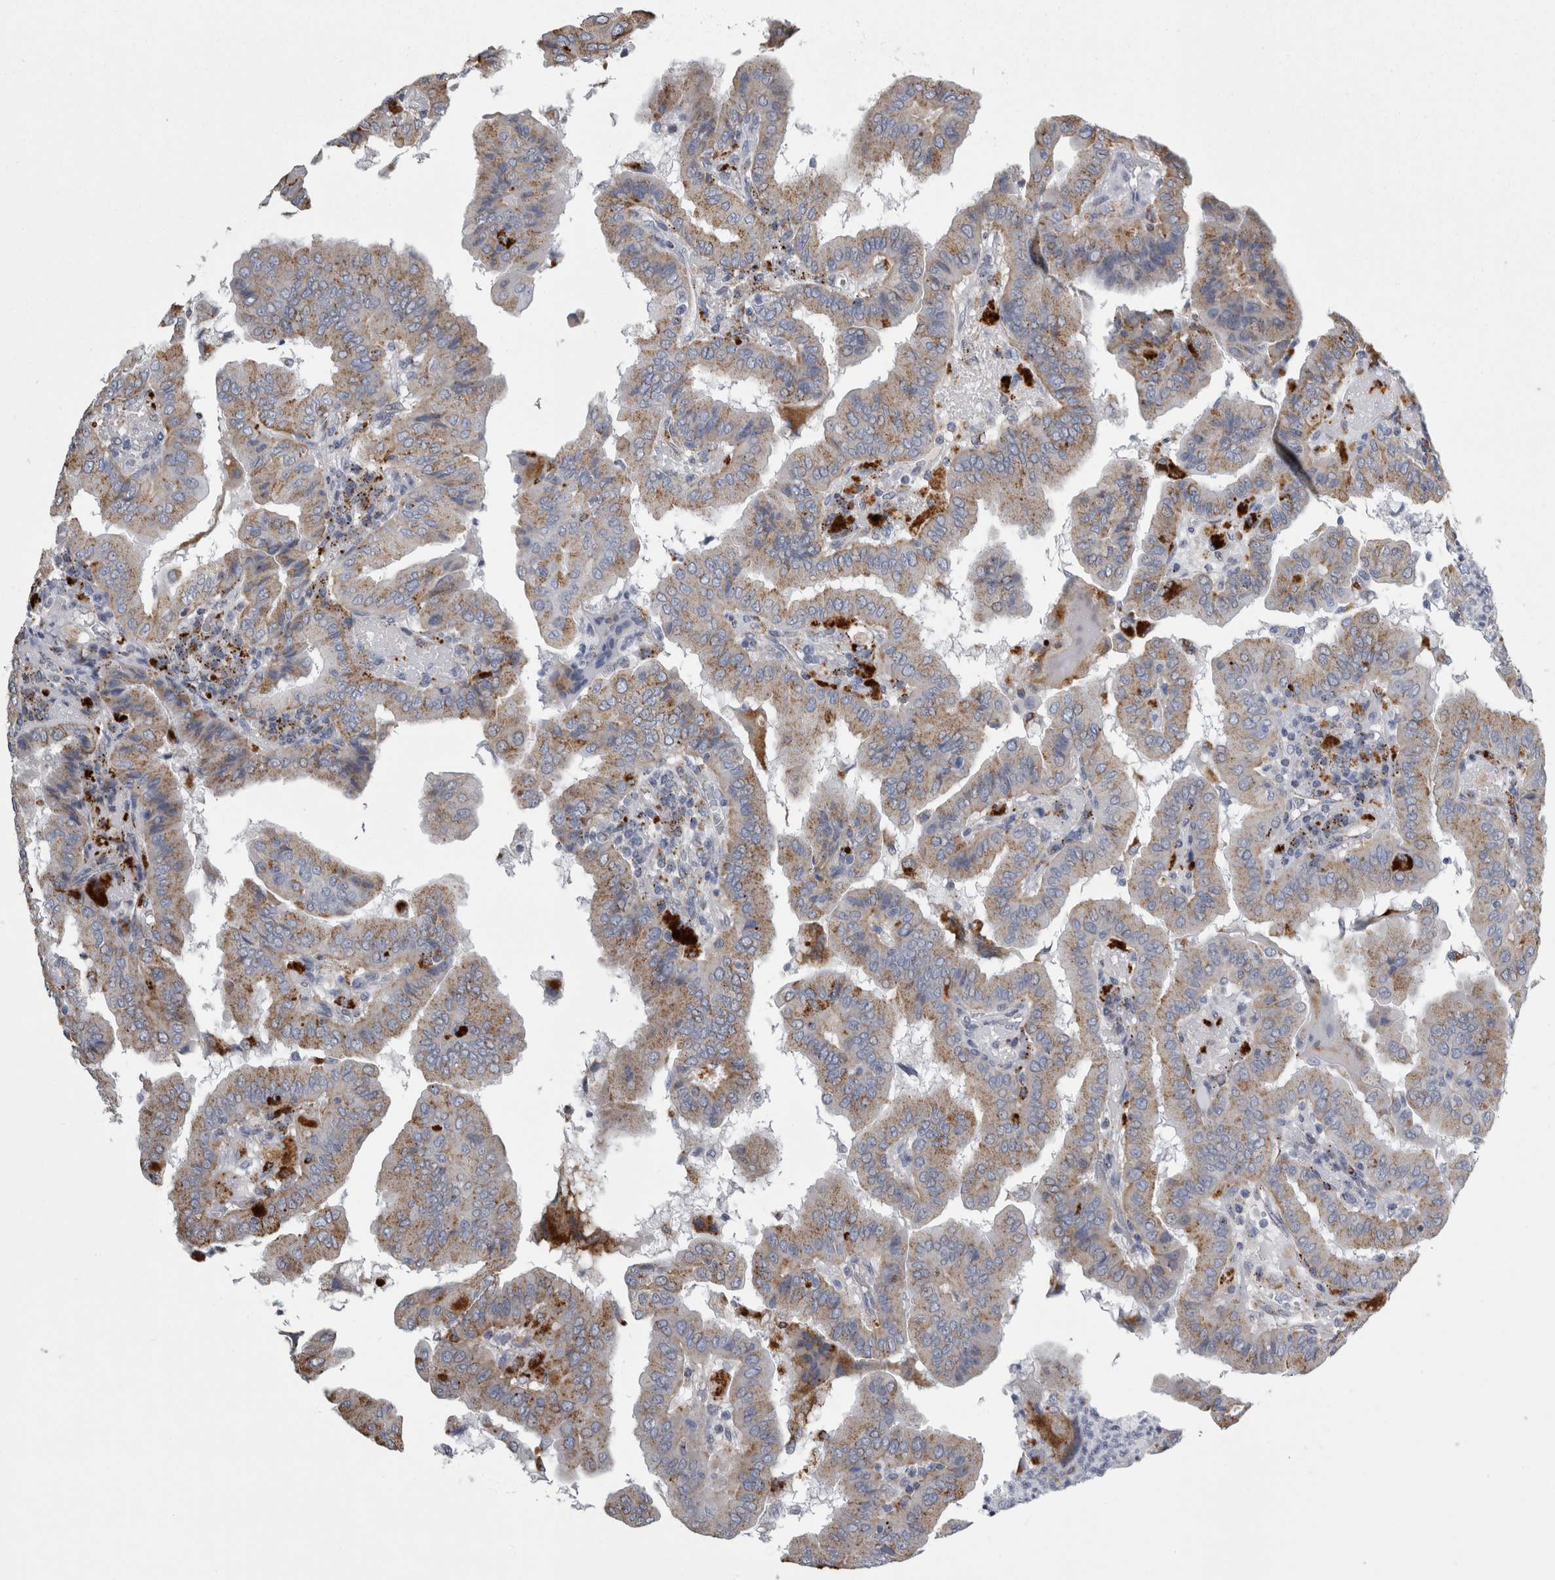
{"staining": {"intensity": "weak", "quantity": ">75%", "location": "cytoplasmic/membranous"}, "tissue": "thyroid cancer", "cell_type": "Tumor cells", "image_type": "cancer", "snomed": [{"axis": "morphology", "description": "Papillary adenocarcinoma, NOS"}, {"axis": "topography", "description": "Thyroid gland"}], "caption": "Immunohistochemical staining of papillary adenocarcinoma (thyroid) exhibits low levels of weak cytoplasmic/membranous expression in about >75% of tumor cells.", "gene": "DPP7", "patient": {"sex": "male", "age": 33}}